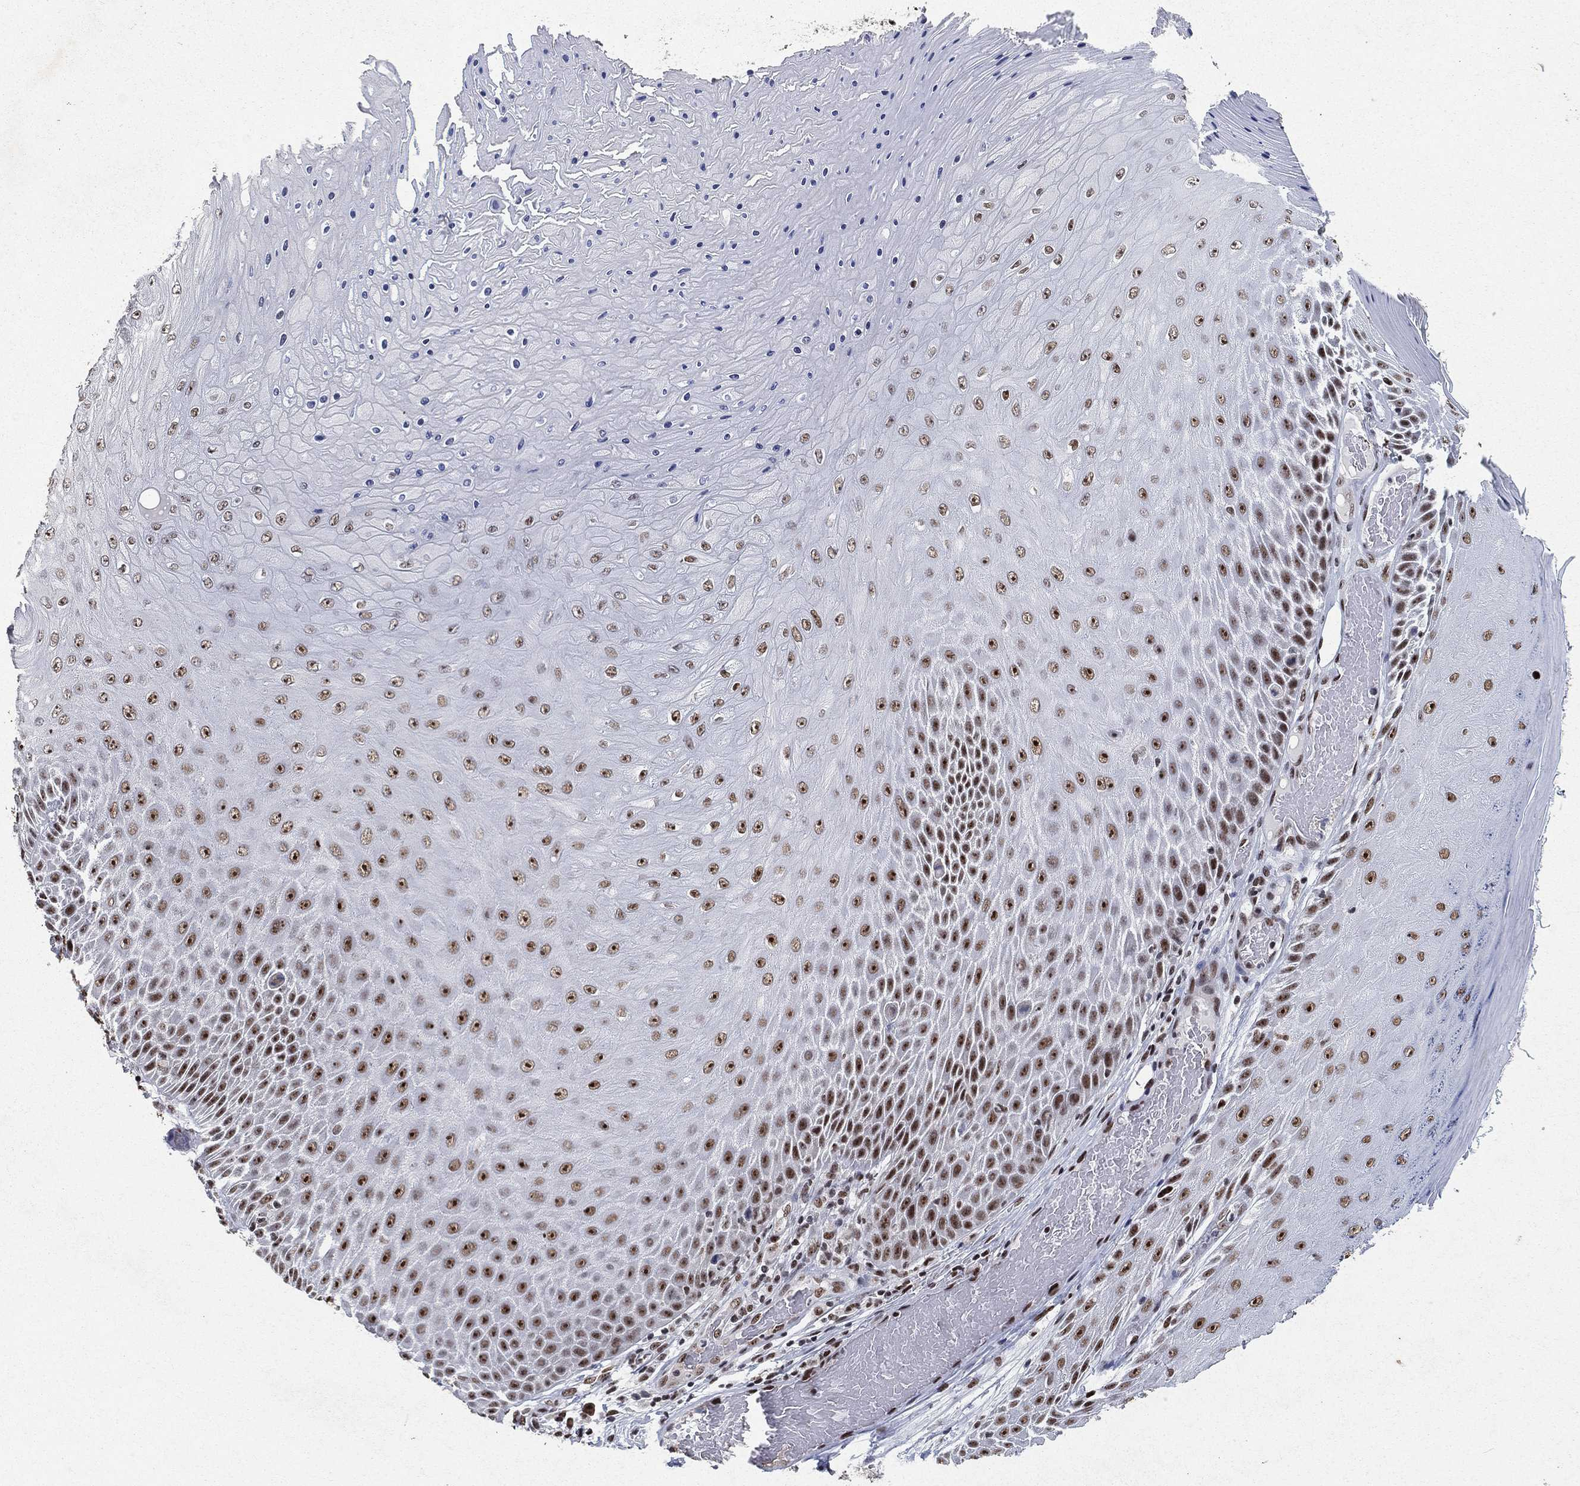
{"staining": {"intensity": "moderate", "quantity": ">75%", "location": "nuclear"}, "tissue": "skin cancer", "cell_type": "Tumor cells", "image_type": "cancer", "snomed": [{"axis": "morphology", "description": "Squamous cell carcinoma, NOS"}, {"axis": "topography", "description": "Skin"}], "caption": "Skin squamous cell carcinoma stained for a protein demonstrates moderate nuclear positivity in tumor cells. (DAB (3,3'-diaminobenzidine) IHC with brightfield microscopy, high magnification).", "gene": "DDX27", "patient": {"sex": "male", "age": 62}}